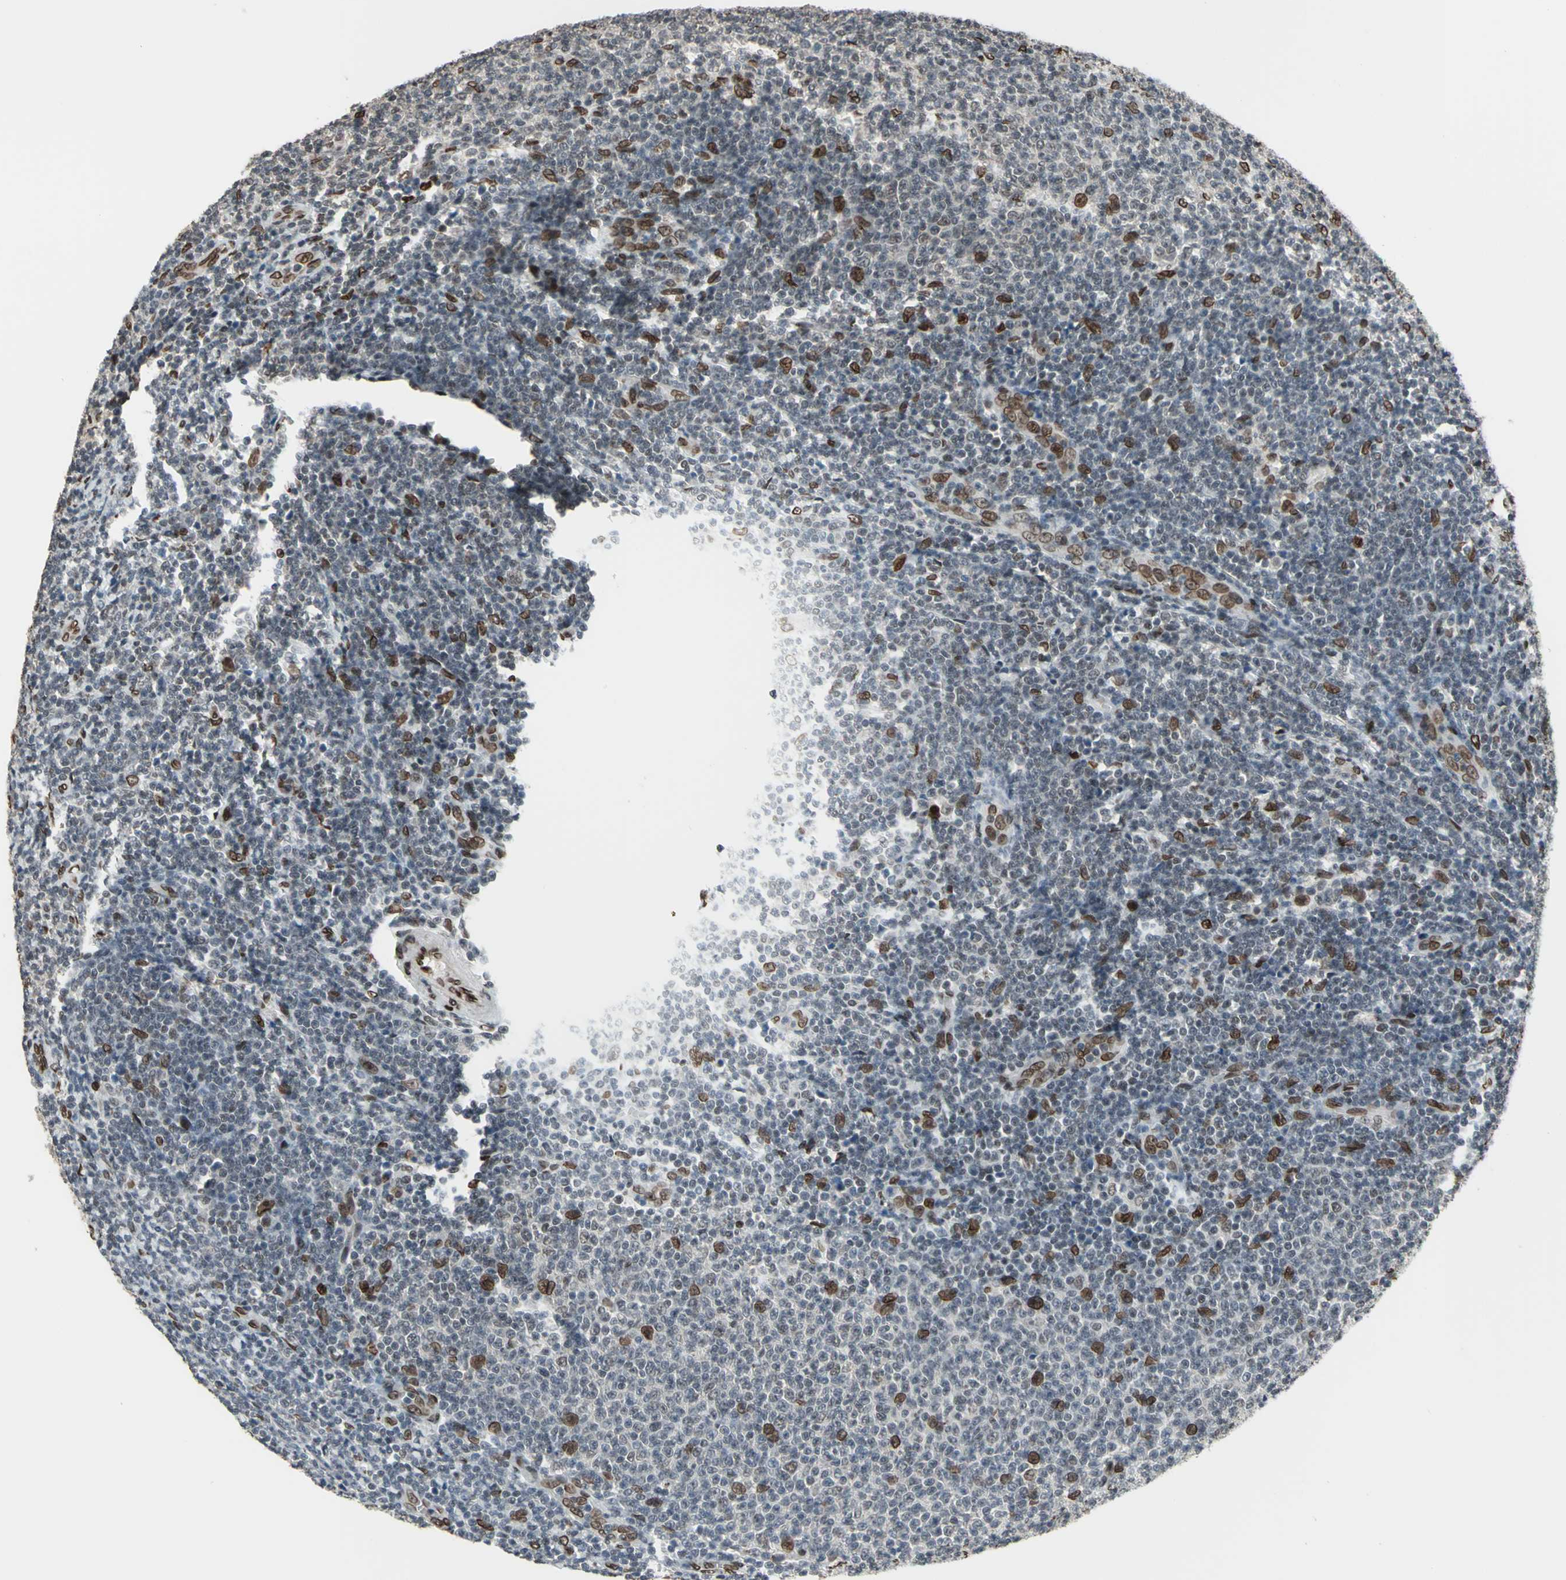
{"staining": {"intensity": "weak", "quantity": "25%-75%", "location": "nuclear"}, "tissue": "lymphoma", "cell_type": "Tumor cells", "image_type": "cancer", "snomed": [{"axis": "morphology", "description": "Malignant lymphoma, non-Hodgkin's type, Low grade"}, {"axis": "topography", "description": "Lymph node"}], "caption": "This image shows IHC staining of human lymphoma, with low weak nuclear staining in approximately 25%-75% of tumor cells.", "gene": "ISY1", "patient": {"sex": "male", "age": 66}}